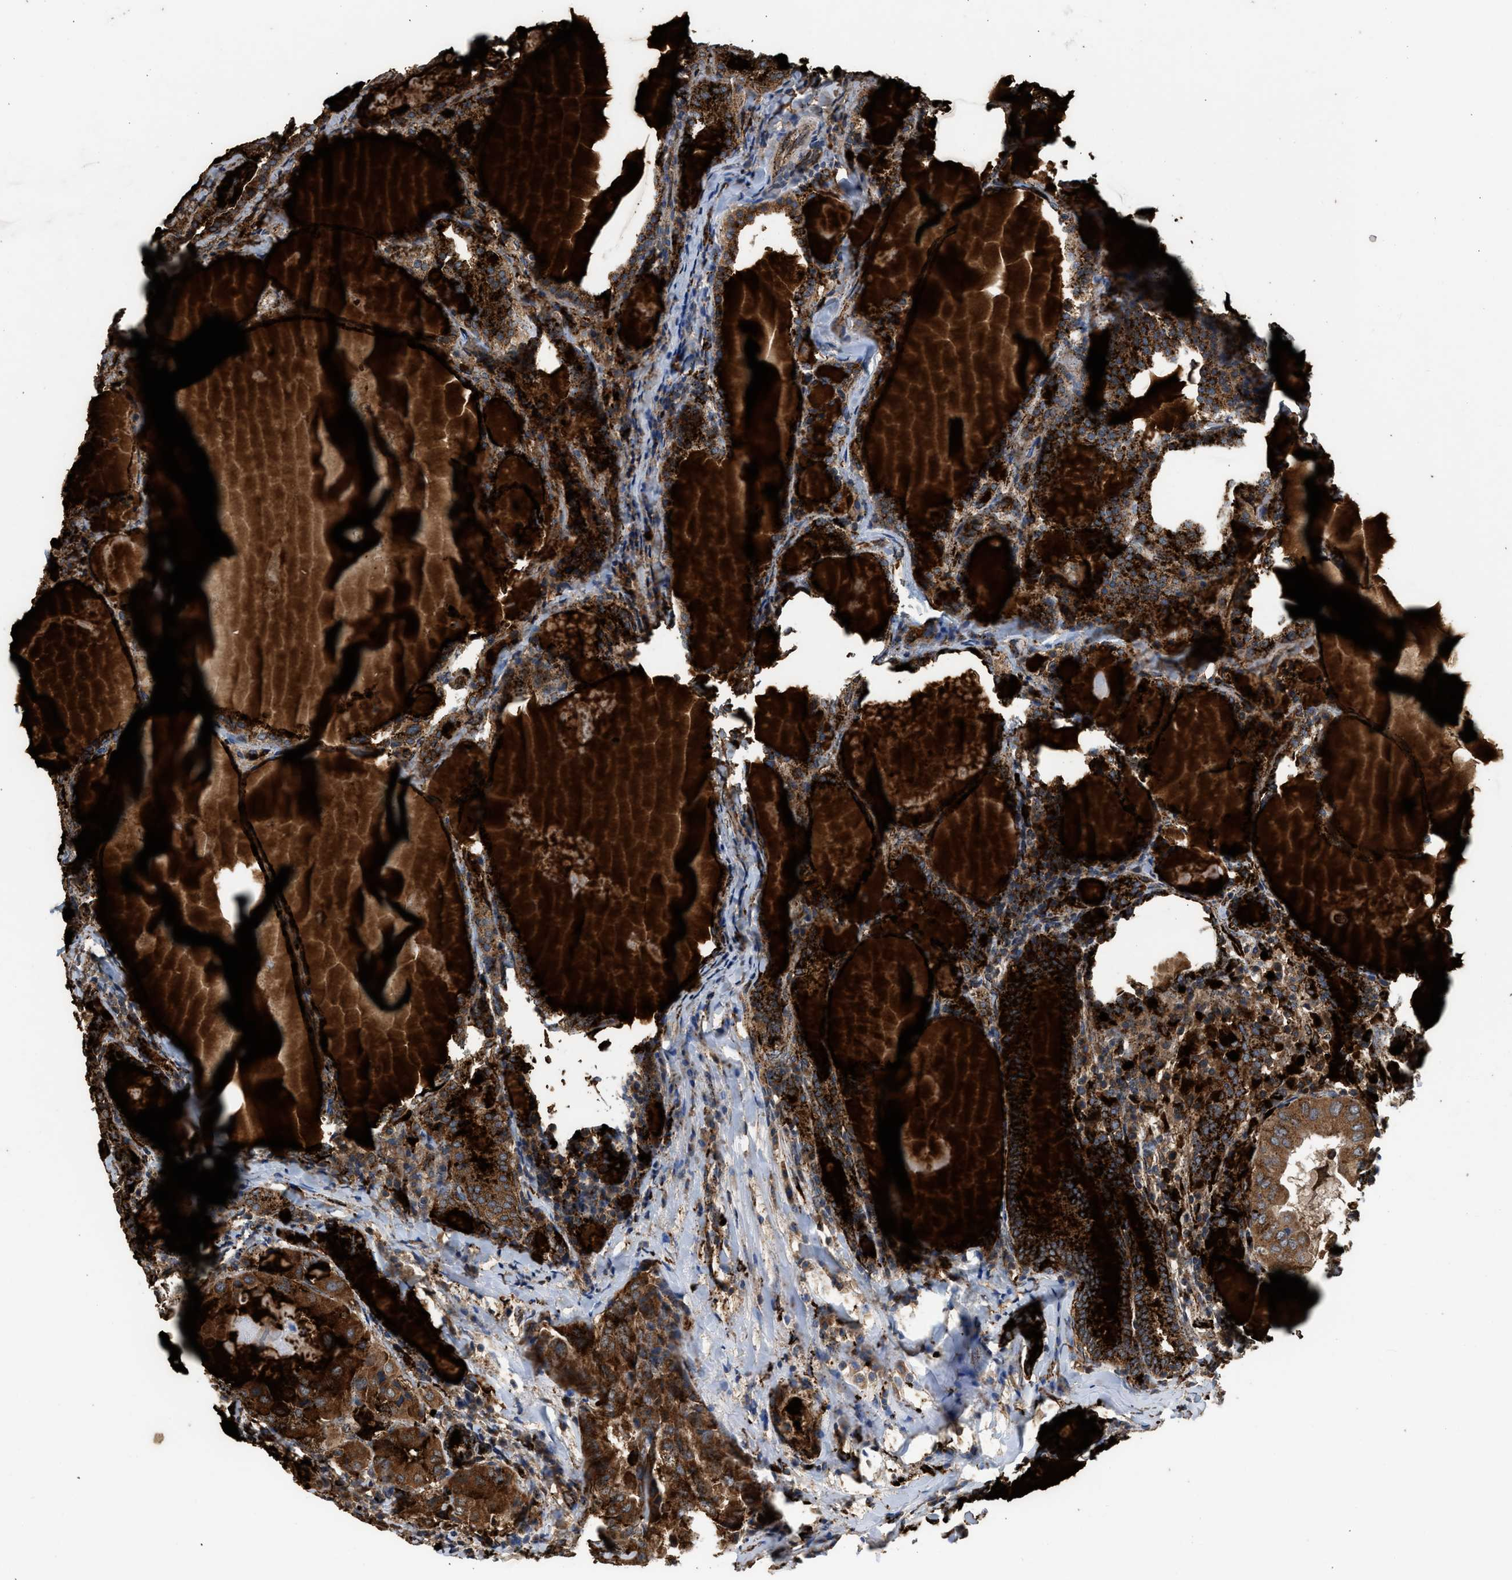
{"staining": {"intensity": "strong", "quantity": ">75%", "location": "cytoplasmic/membranous"}, "tissue": "thyroid cancer", "cell_type": "Tumor cells", "image_type": "cancer", "snomed": [{"axis": "morphology", "description": "Papillary adenocarcinoma, NOS"}, {"axis": "topography", "description": "Thyroid gland"}], "caption": "A high-resolution image shows IHC staining of thyroid cancer, which shows strong cytoplasmic/membranous positivity in about >75% of tumor cells.", "gene": "CTSV", "patient": {"sex": "female", "age": 42}}